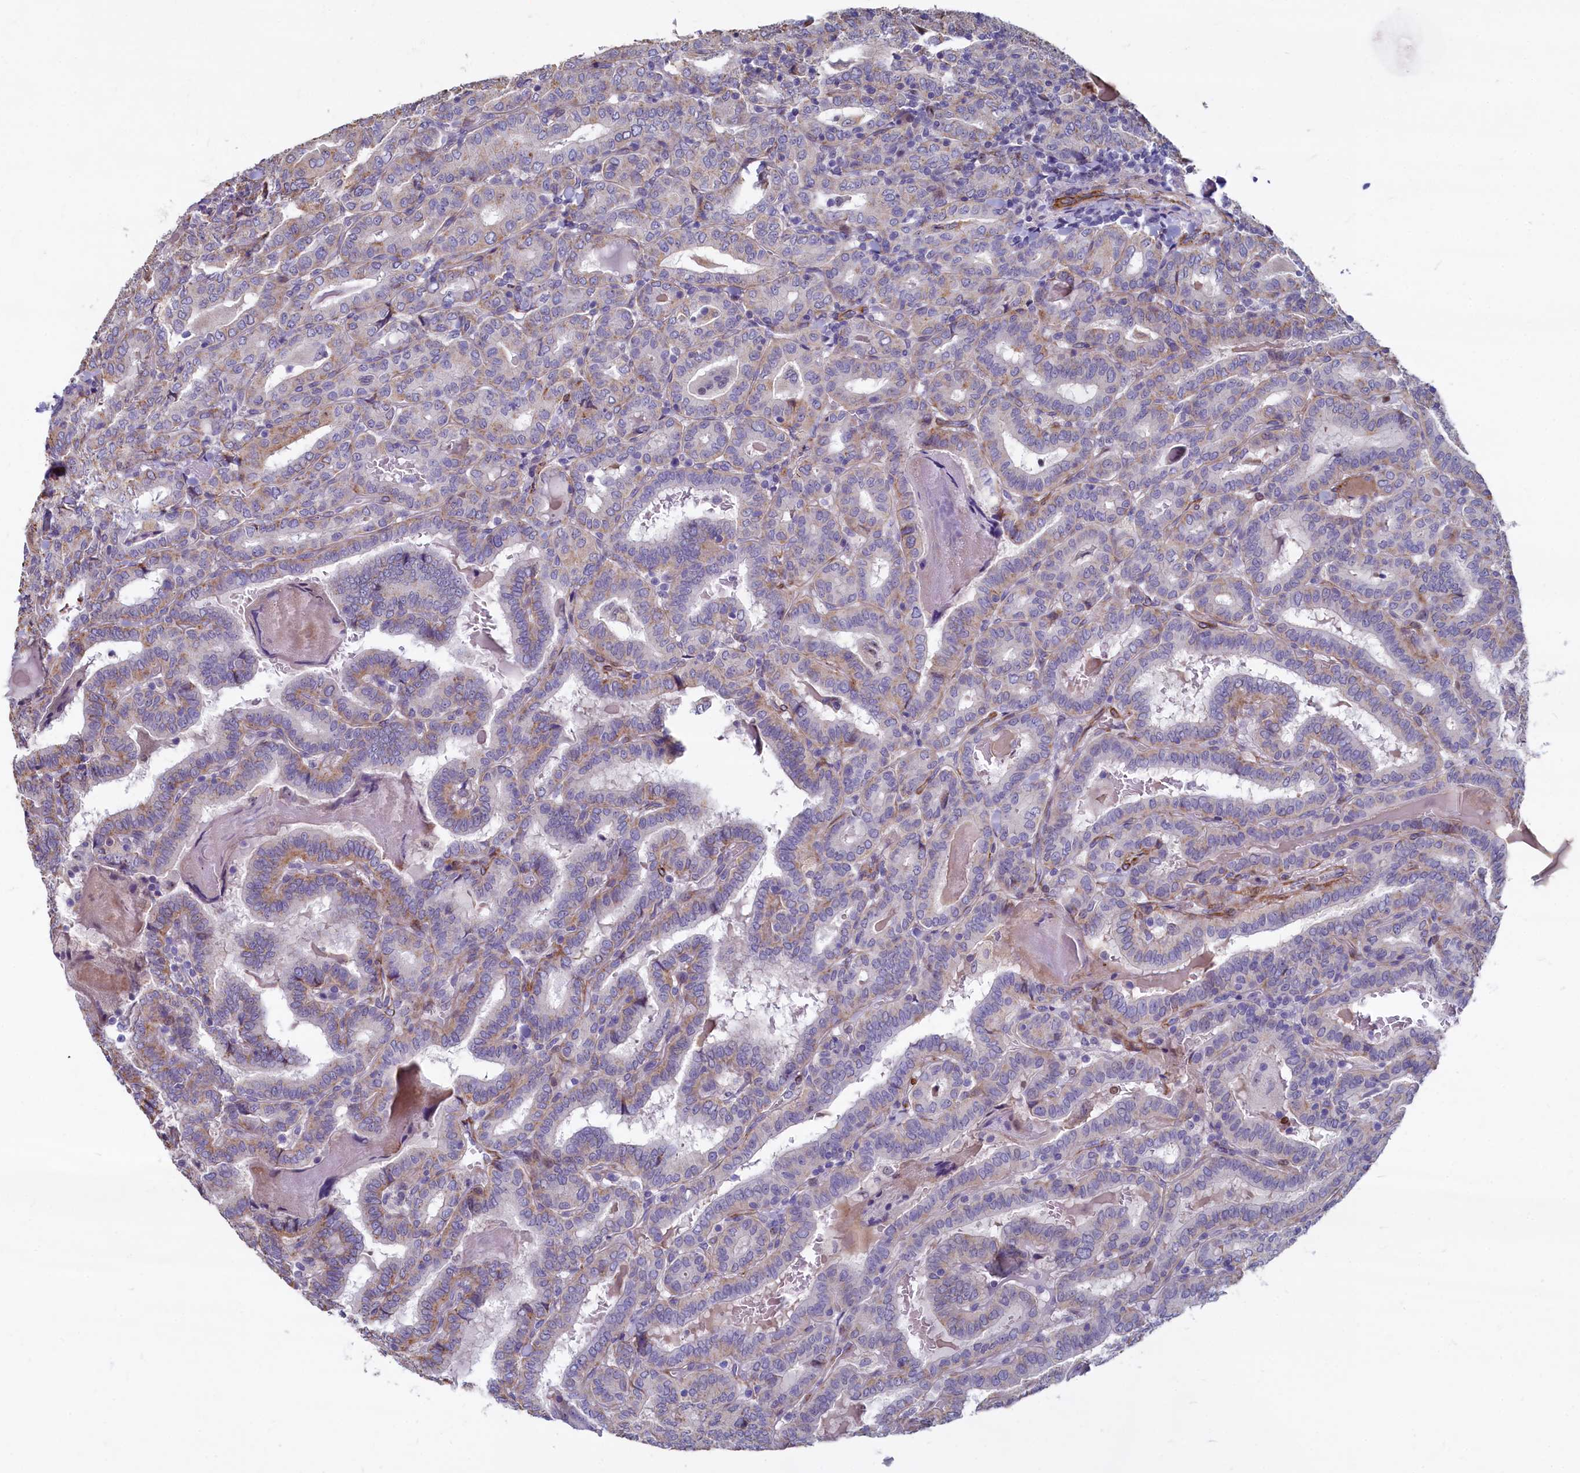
{"staining": {"intensity": "weak", "quantity": "25%-75%", "location": "cytoplasmic/membranous"}, "tissue": "thyroid cancer", "cell_type": "Tumor cells", "image_type": "cancer", "snomed": [{"axis": "morphology", "description": "Papillary adenocarcinoma, NOS"}, {"axis": "topography", "description": "Thyroid gland"}], "caption": "Thyroid cancer (papillary adenocarcinoma) was stained to show a protein in brown. There is low levels of weak cytoplasmic/membranous positivity in about 25%-75% of tumor cells.", "gene": "ASXL3", "patient": {"sex": "female", "age": 72}}